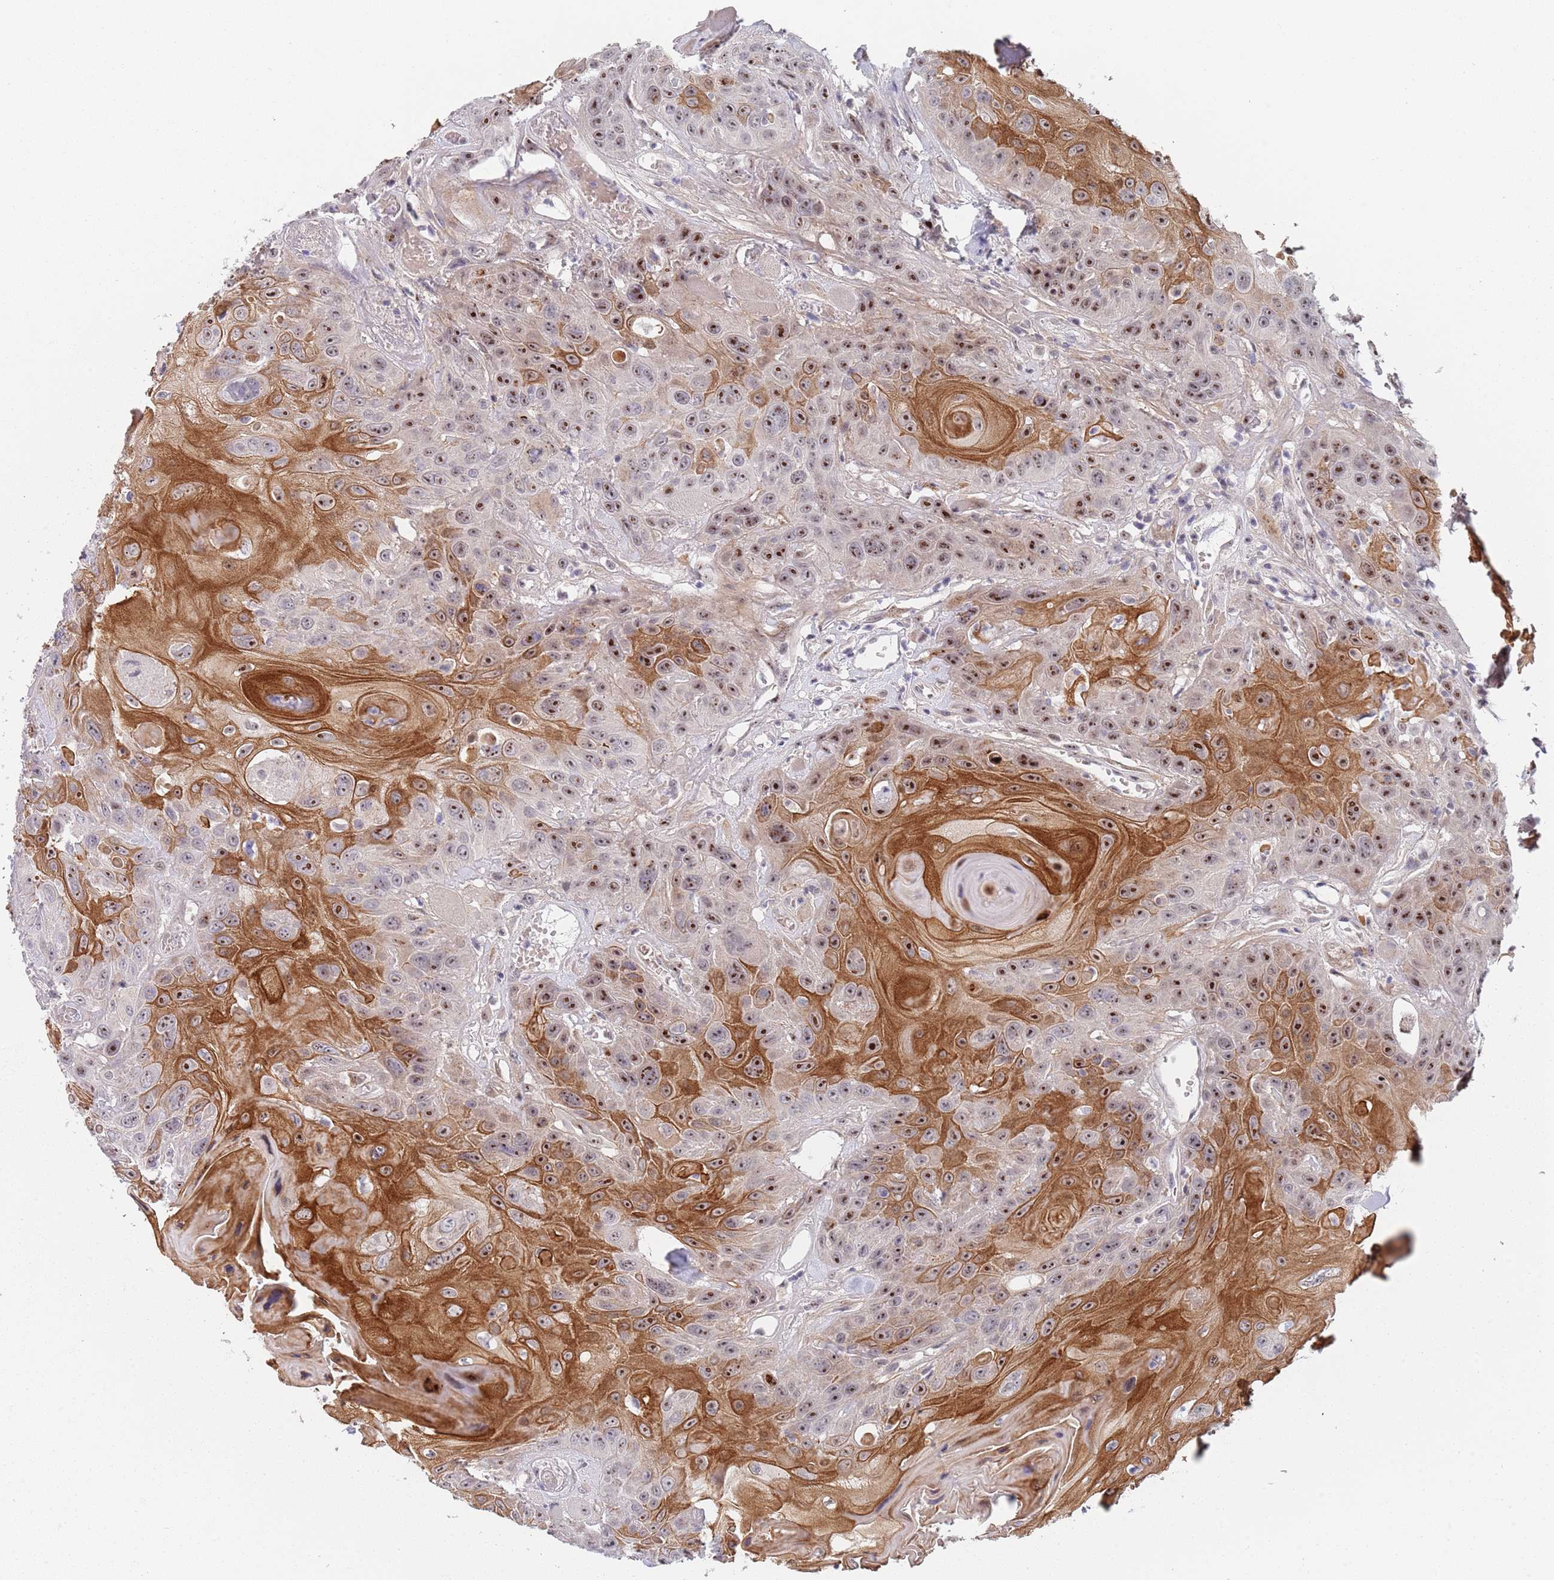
{"staining": {"intensity": "strong", "quantity": "25%-75%", "location": "cytoplasmic/membranous,nuclear"}, "tissue": "head and neck cancer", "cell_type": "Tumor cells", "image_type": "cancer", "snomed": [{"axis": "morphology", "description": "Squamous cell carcinoma, NOS"}, {"axis": "topography", "description": "Head-Neck"}], "caption": "This is an image of immunohistochemistry (IHC) staining of squamous cell carcinoma (head and neck), which shows strong staining in the cytoplasmic/membranous and nuclear of tumor cells.", "gene": "PLCL2", "patient": {"sex": "female", "age": 59}}